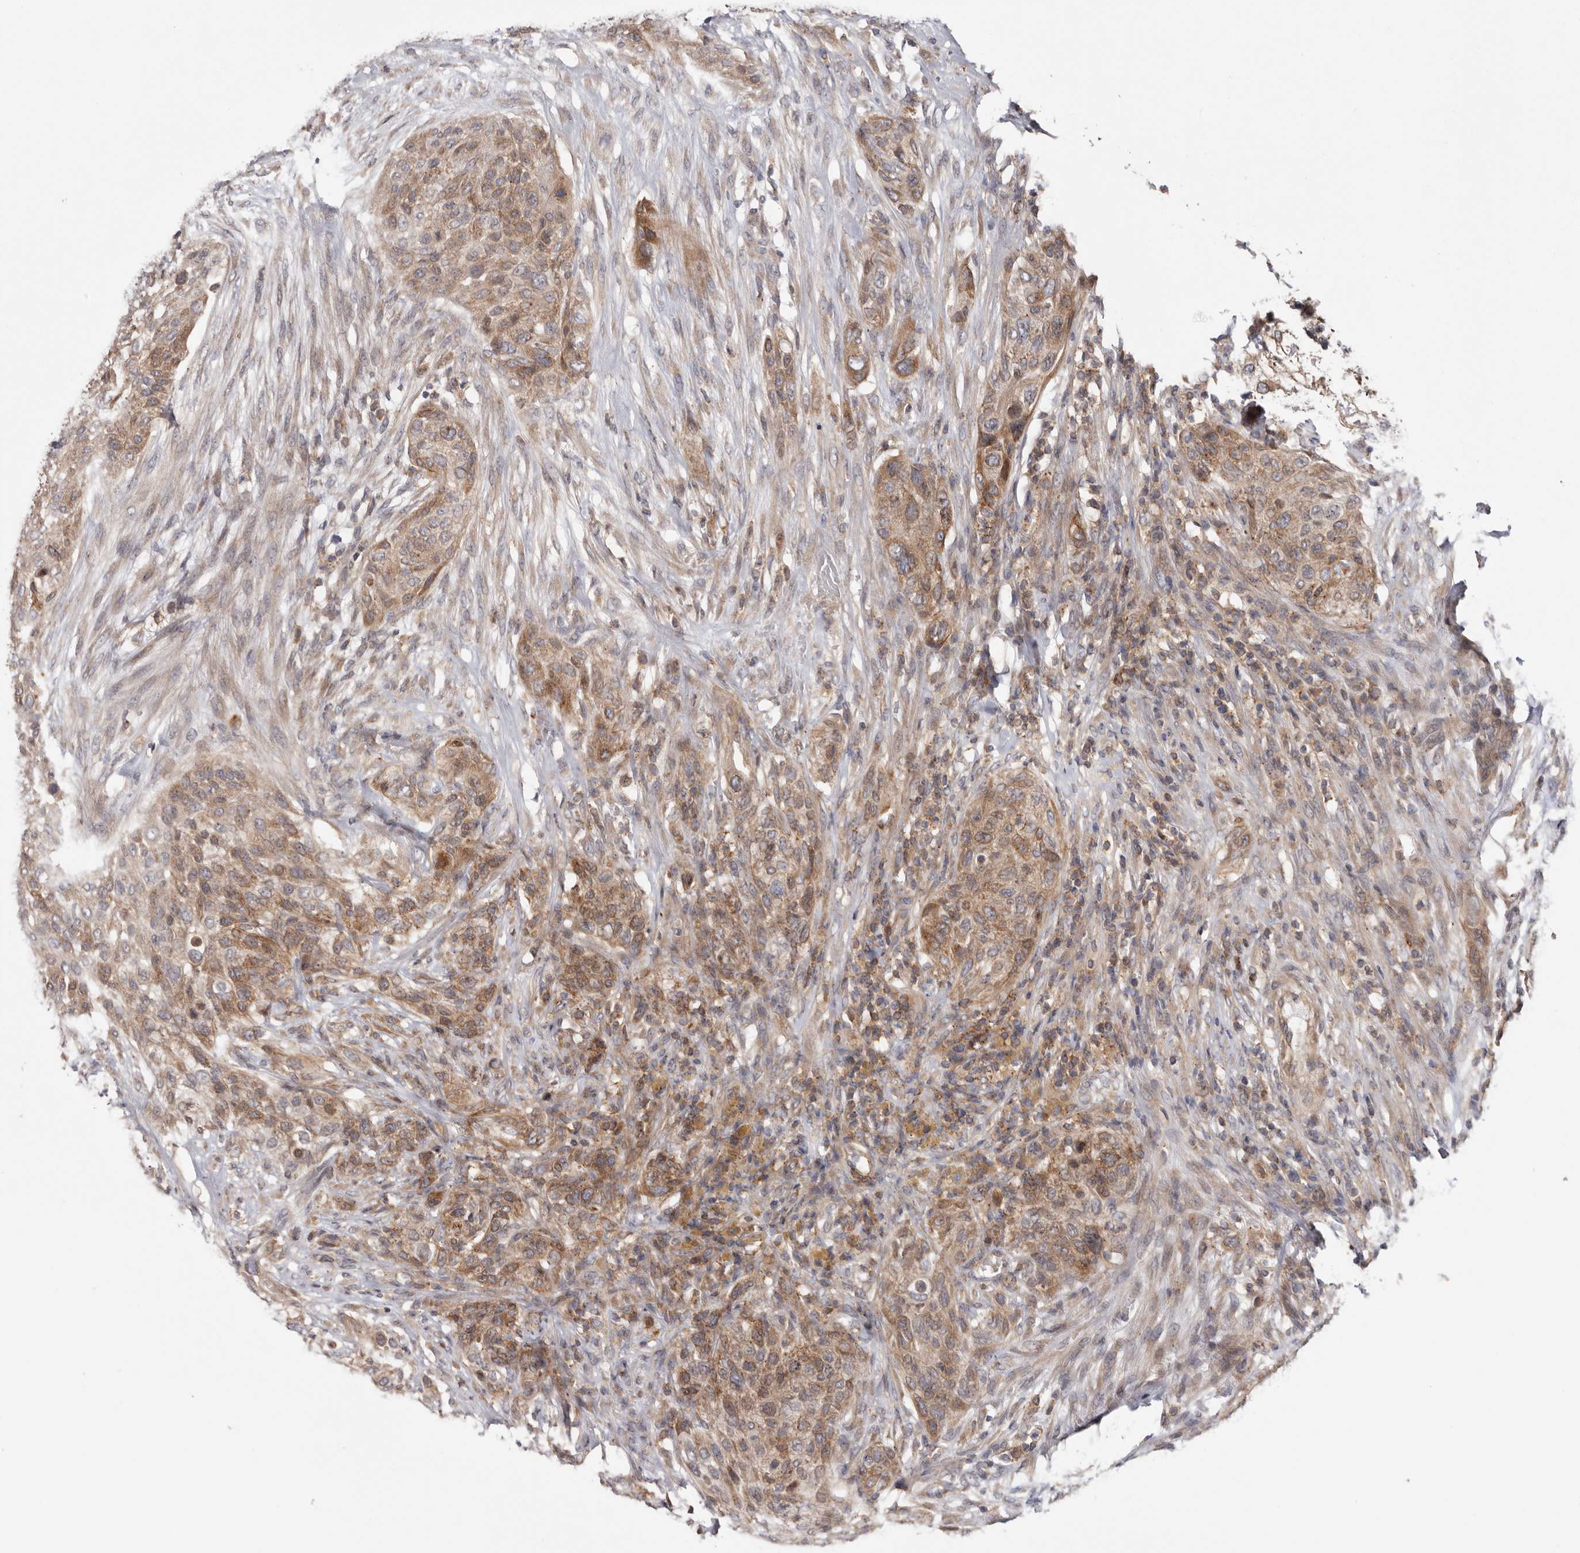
{"staining": {"intensity": "moderate", "quantity": ">75%", "location": "cytoplasmic/membranous"}, "tissue": "urothelial cancer", "cell_type": "Tumor cells", "image_type": "cancer", "snomed": [{"axis": "morphology", "description": "Urothelial carcinoma, High grade"}, {"axis": "topography", "description": "Urinary bladder"}], "caption": "A histopathology image of human urothelial cancer stained for a protein demonstrates moderate cytoplasmic/membranous brown staining in tumor cells.", "gene": "TMUB1", "patient": {"sex": "male", "age": 35}}